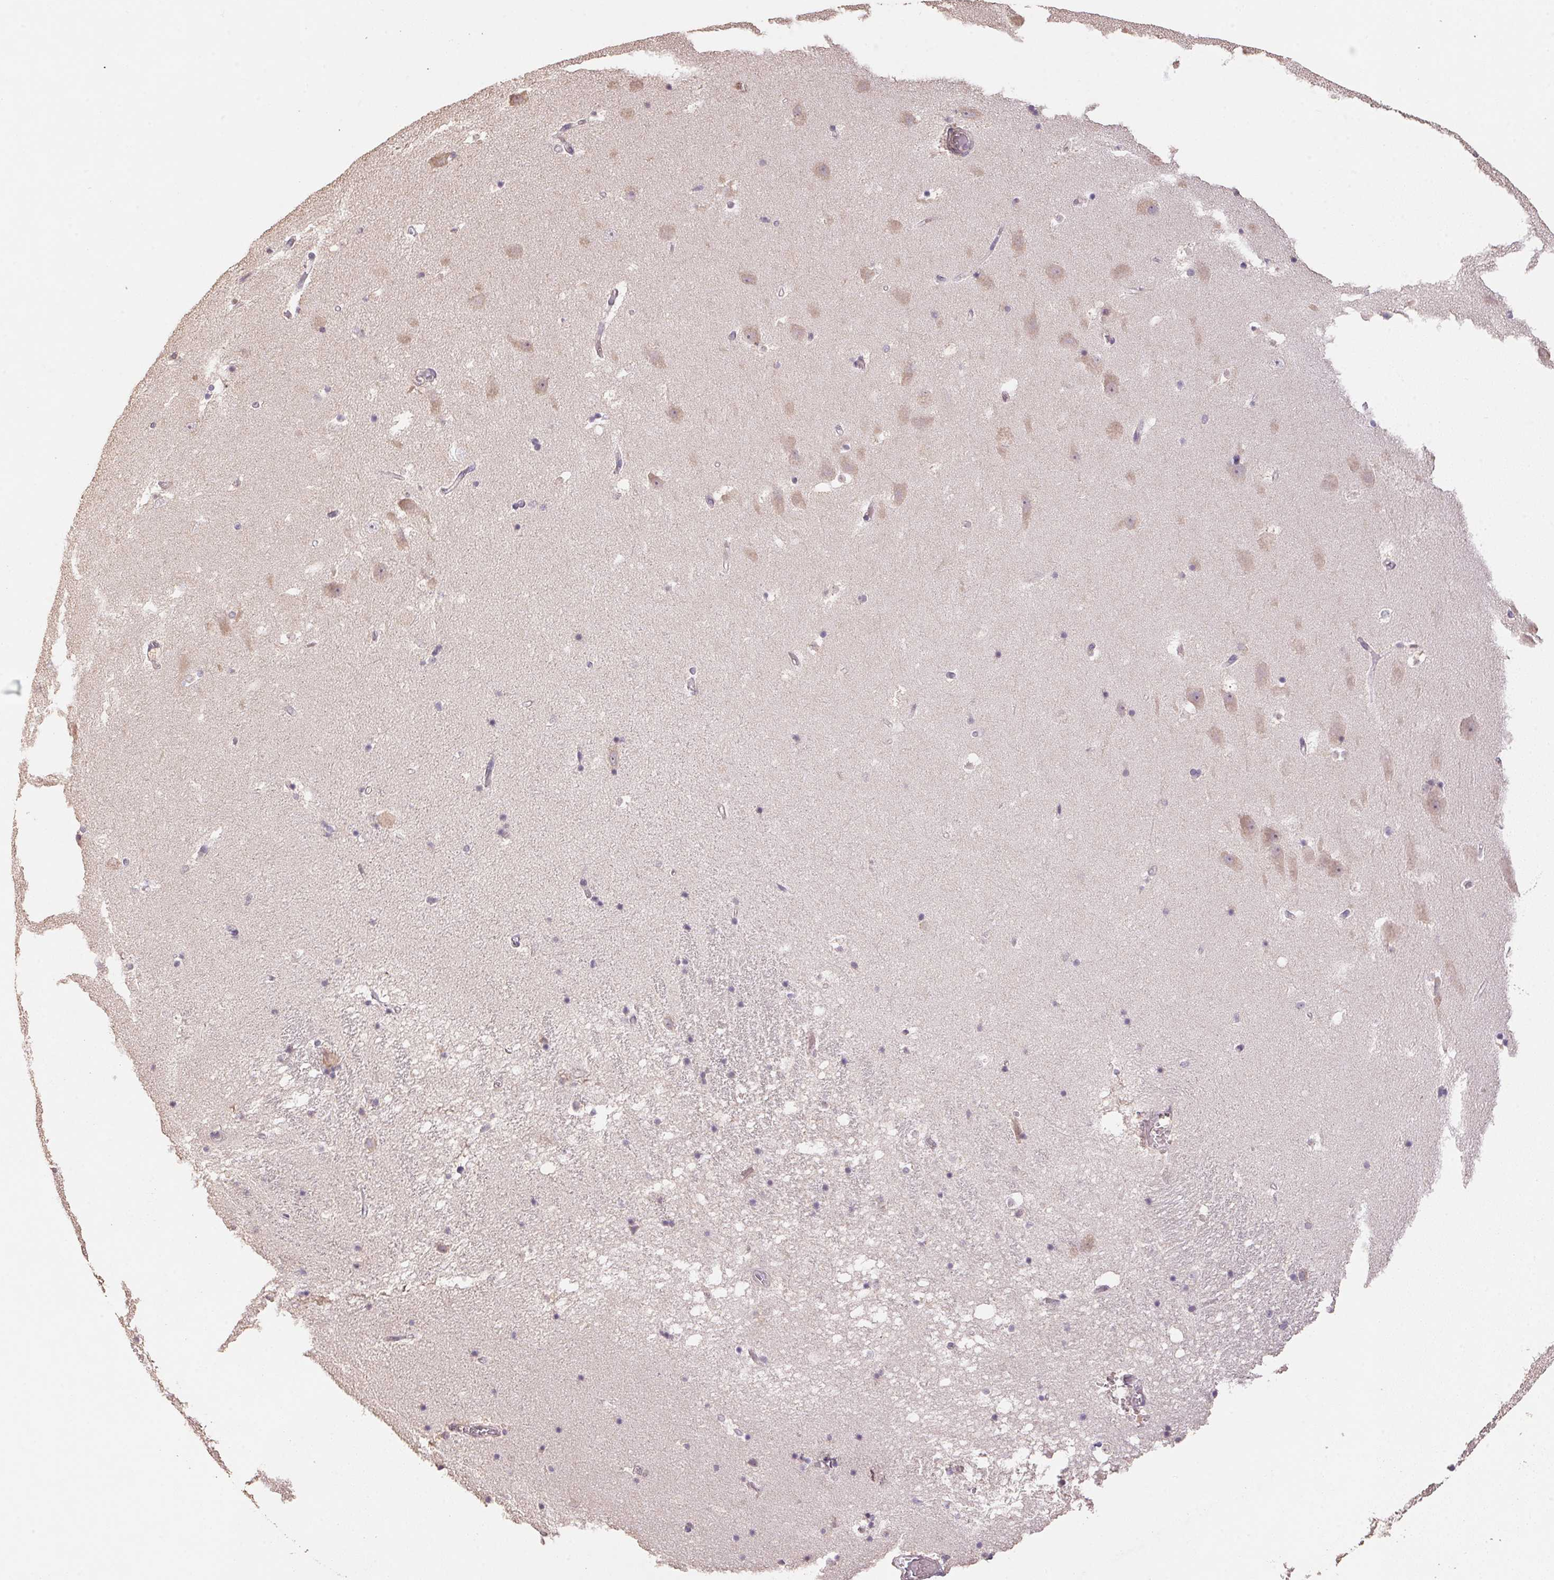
{"staining": {"intensity": "negative", "quantity": "none", "location": "none"}, "tissue": "hippocampus", "cell_type": "Glial cells", "image_type": "normal", "snomed": [{"axis": "morphology", "description": "Normal tissue, NOS"}, {"axis": "topography", "description": "Hippocampus"}], "caption": "A high-resolution micrograph shows immunohistochemistry staining of normal hippocampus, which reveals no significant expression in glial cells. (Stains: DAB IHC with hematoxylin counter stain, Microscopy: brightfield microscopy at high magnification).", "gene": "CENPF", "patient": {"sex": "male", "age": 58}}